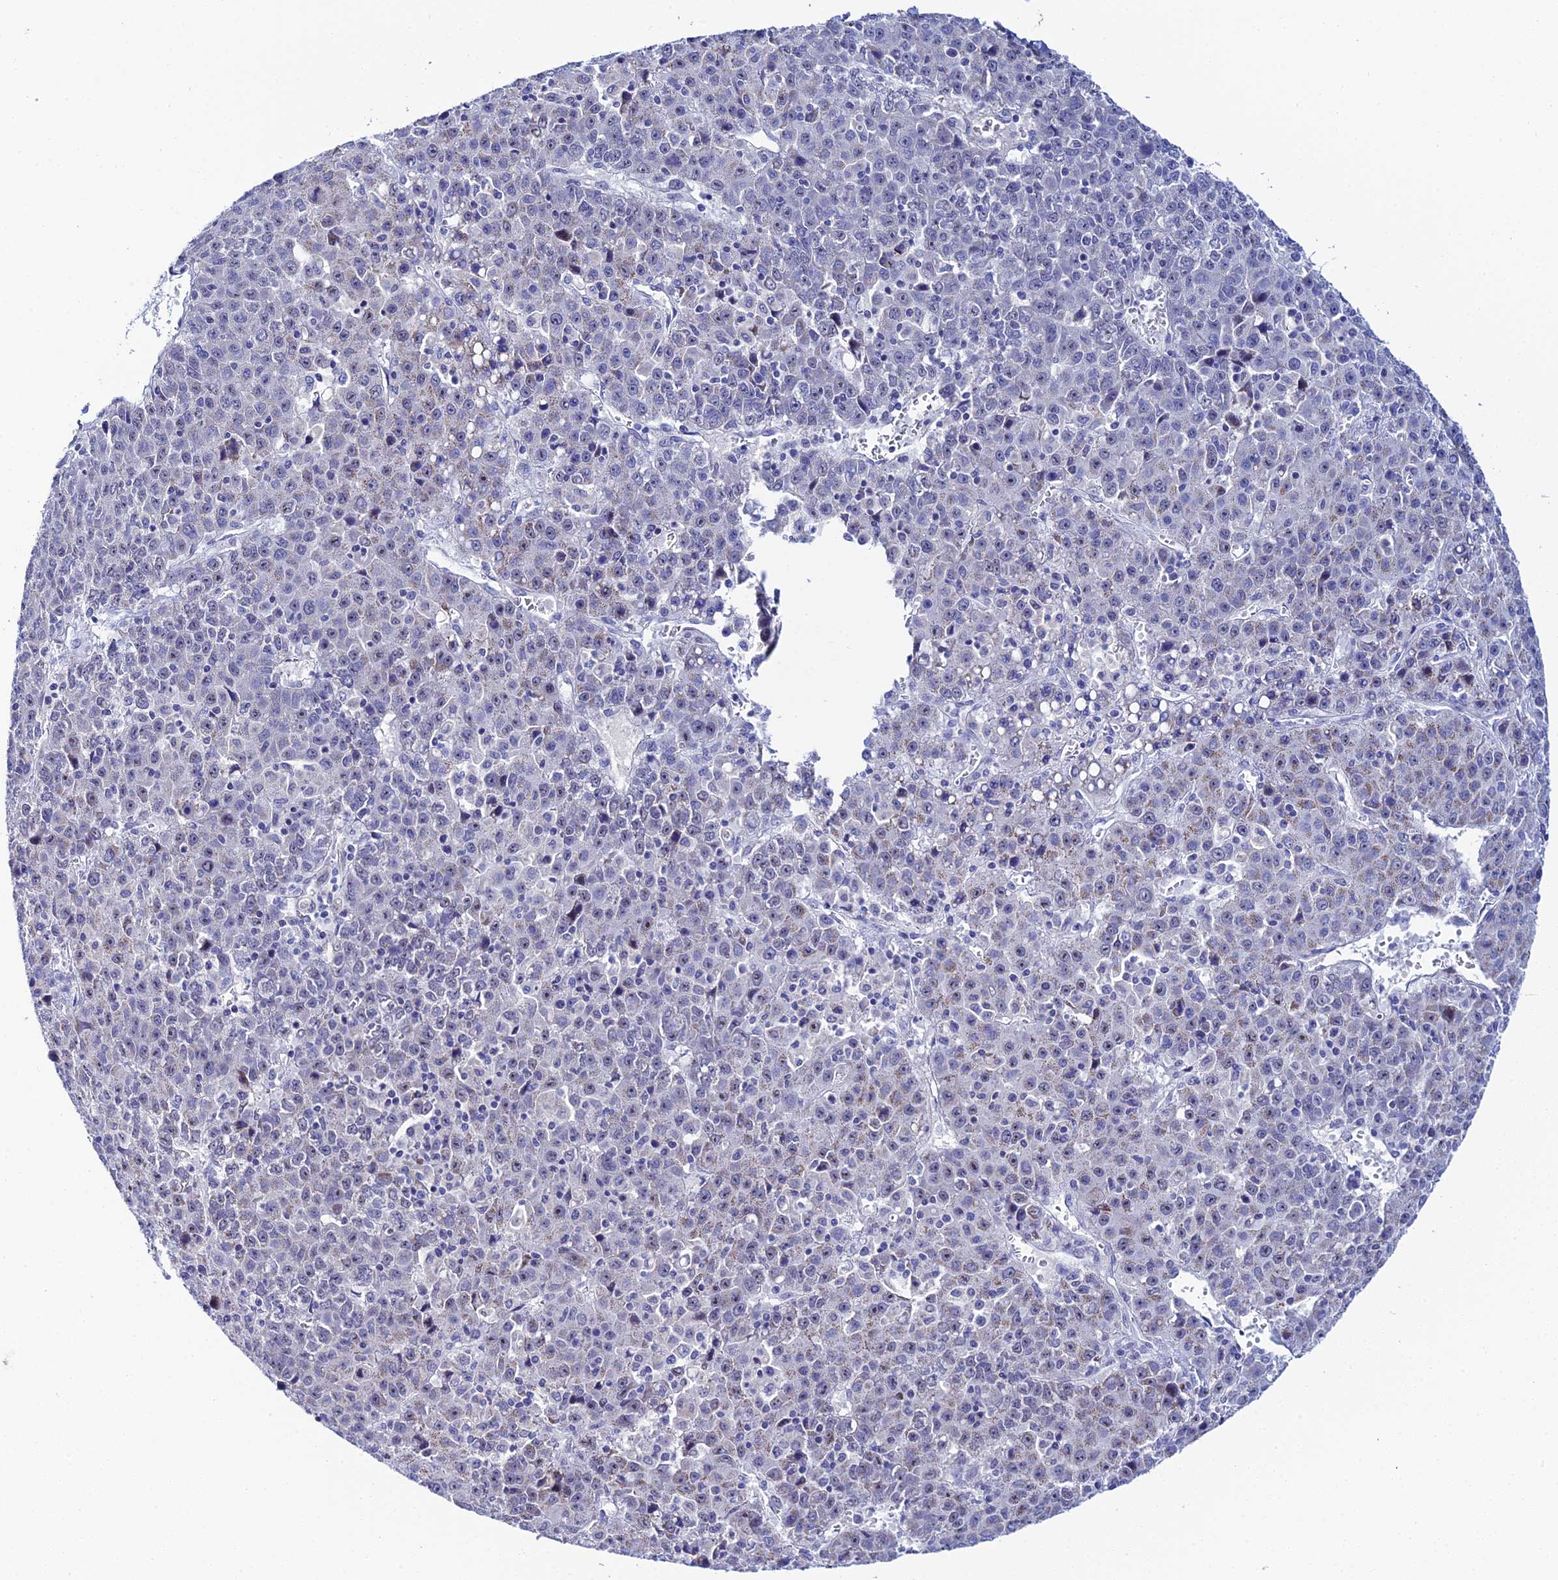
{"staining": {"intensity": "moderate", "quantity": "25%-75%", "location": "nuclear"}, "tissue": "liver cancer", "cell_type": "Tumor cells", "image_type": "cancer", "snomed": [{"axis": "morphology", "description": "Carcinoma, Hepatocellular, NOS"}, {"axis": "topography", "description": "Liver"}], "caption": "High-power microscopy captured an IHC histopathology image of liver hepatocellular carcinoma, revealing moderate nuclear staining in about 25%-75% of tumor cells. (DAB (3,3'-diaminobenzidine) IHC, brown staining for protein, blue staining for nuclei).", "gene": "PLPP4", "patient": {"sex": "female", "age": 53}}